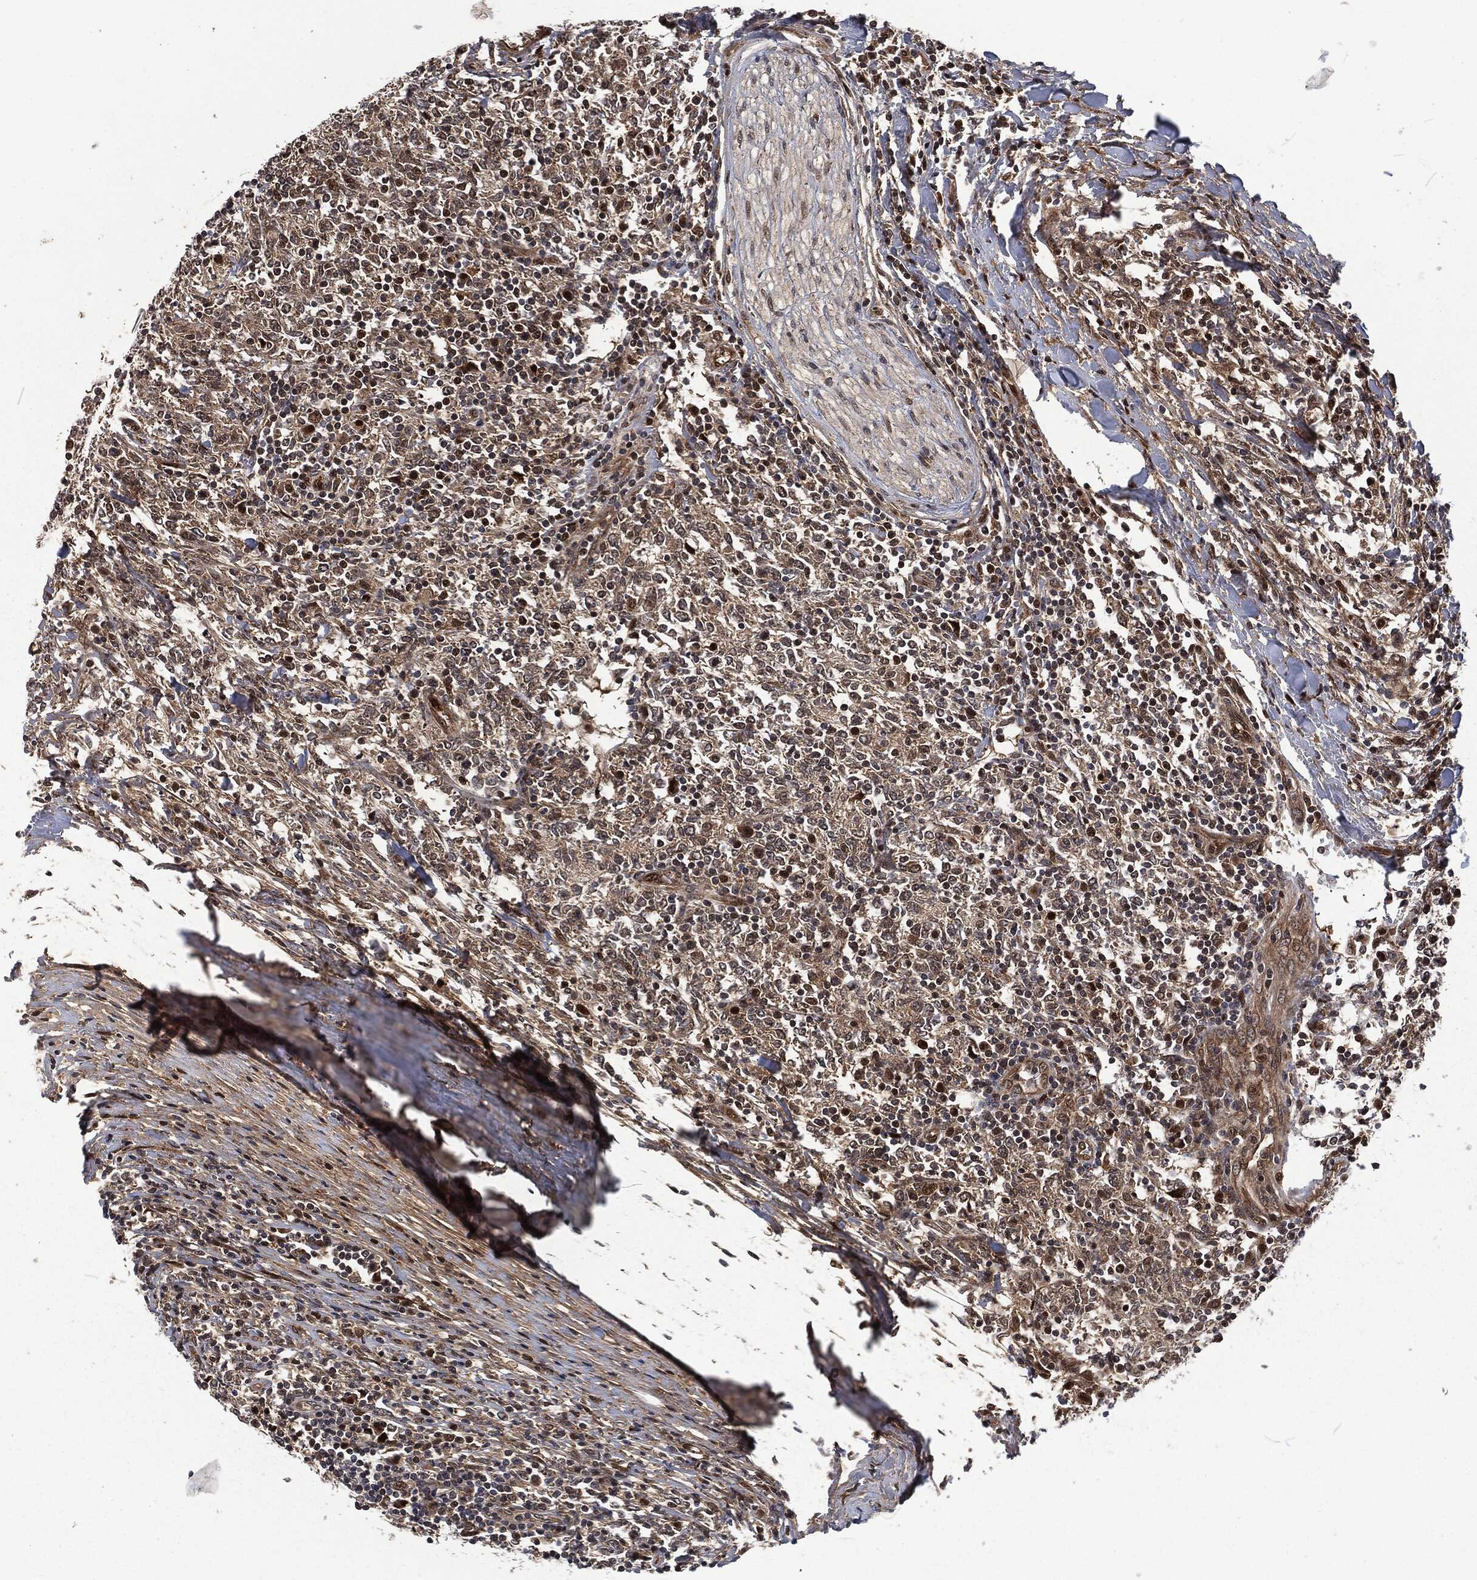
{"staining": {"intensity": "weak", "quantity": "25%-75%", "location": "cytoplasmic/membranous"}, "tissue": "lymphoma", "cell_type": "Tumor cells", "image_type": "cancer", "snomed": [{"axis": "morphology", "description": "Malignant lymphoma, non-Hodgkin's type, High grade"}, {"axis": "topography", "description": "Lymph node"}], "caption": "Lymphoma stained with DAB immunohistochemistry (IHC) exhibits low levels of weak cytoplasmic/membranous positivity in about 25%-75% of tumor cells.", "gene": "CMPK2", "patient": {"sex": "female", "age": 84}}